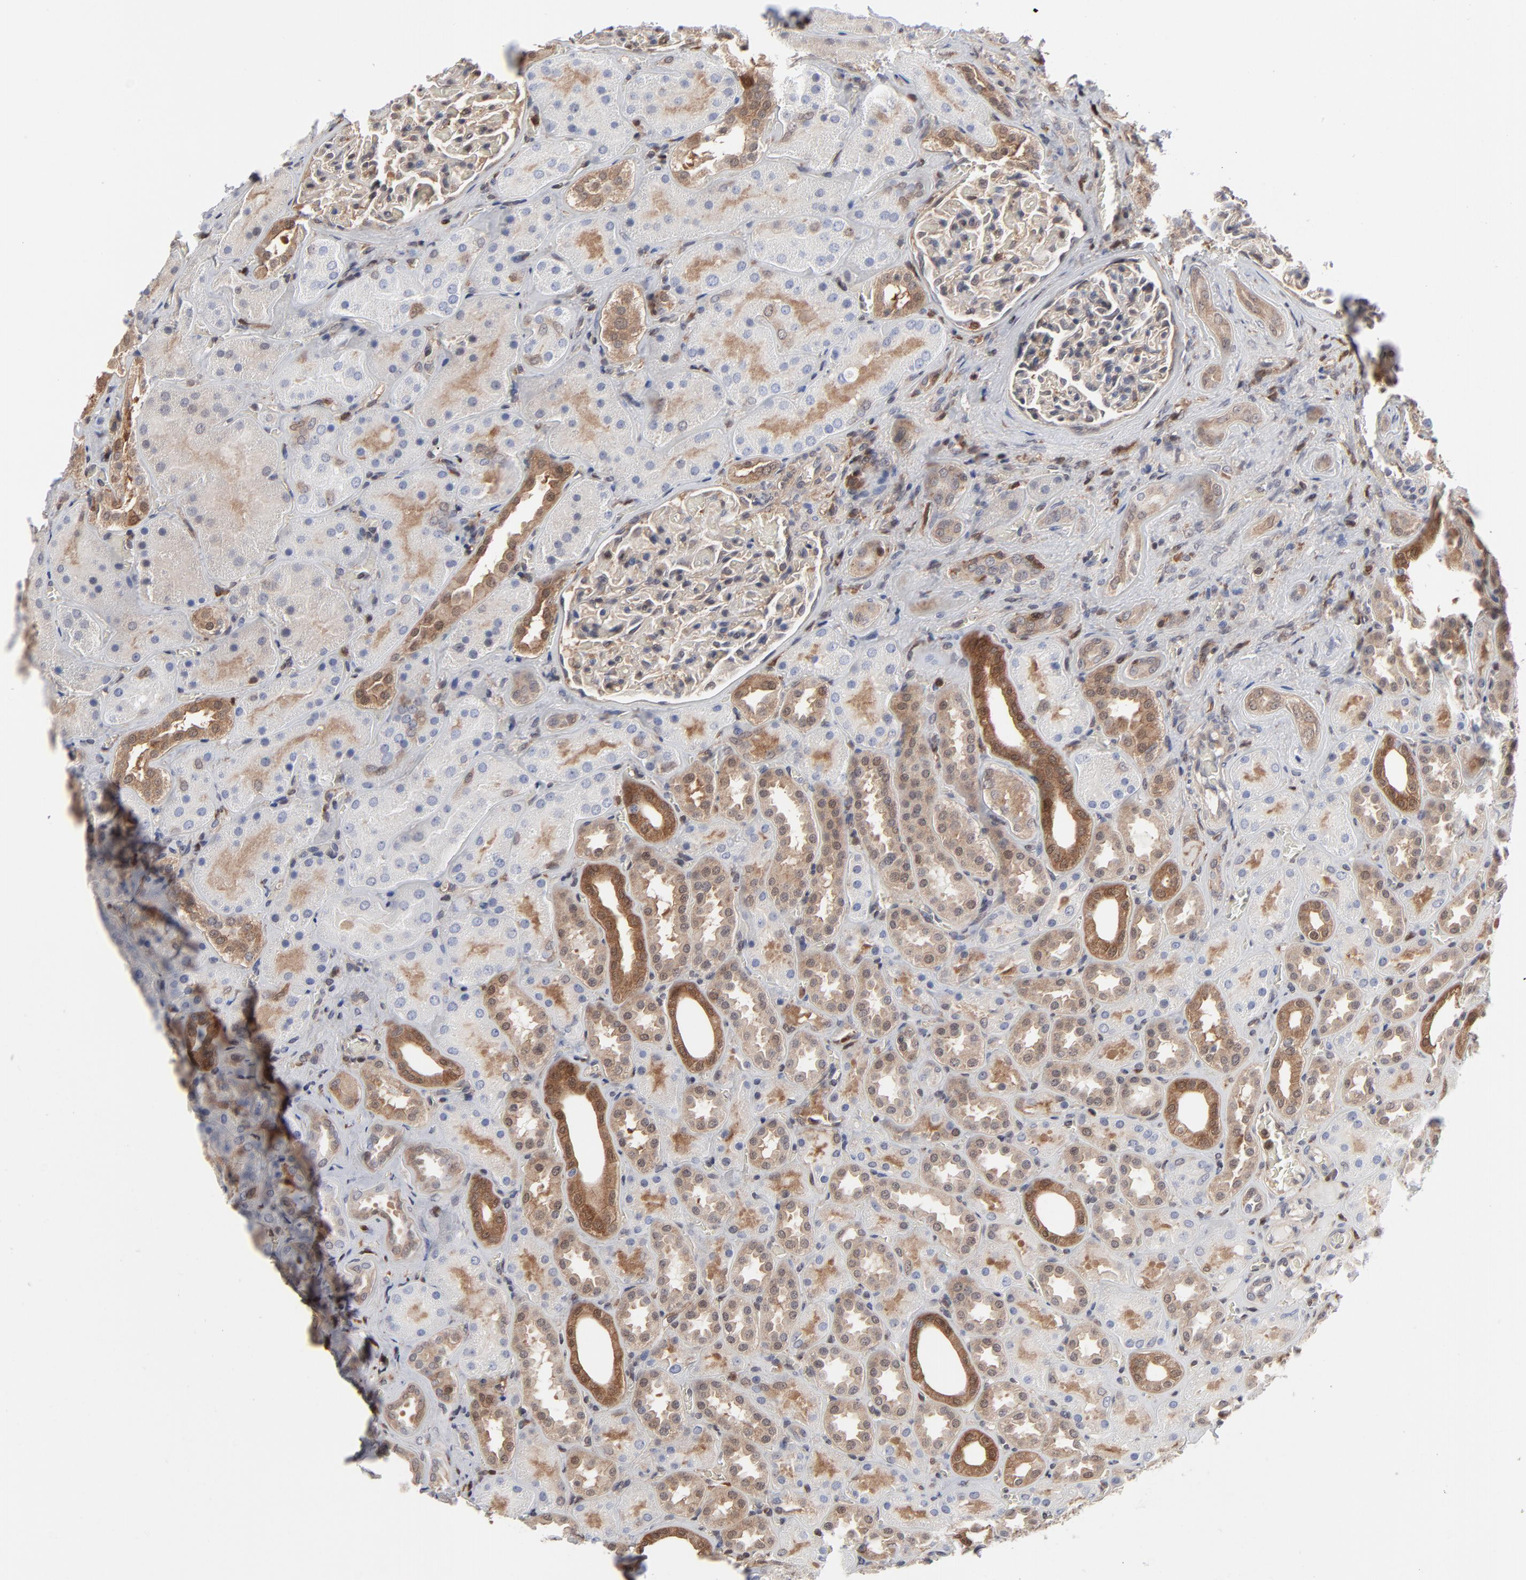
{"staining": {"intensity": "weak", "quantity": ">75%", "location": "cytoplasmic/membranous"}, "tissue": "kidney", "cell_type": "Cells in glomeruli", "image_type": "normal", "snomed": [{"axis": "morphology", "description": "Normal tissue, NOS"}, {"axis": "topography", "description": "Kidney"}], "caption": "Kidney was stained to show a protein in brown. There is low levels of weak cytoplasmic/membranous positivity in about >75% of cells in glomeruli. The staining is performed using DAB brown chromogen to label protein expression. The nuclei are counter-stained blue using hematoxylin.", "gene": "MAP2K1", "patient": {"sex": "male", "age": 28}}